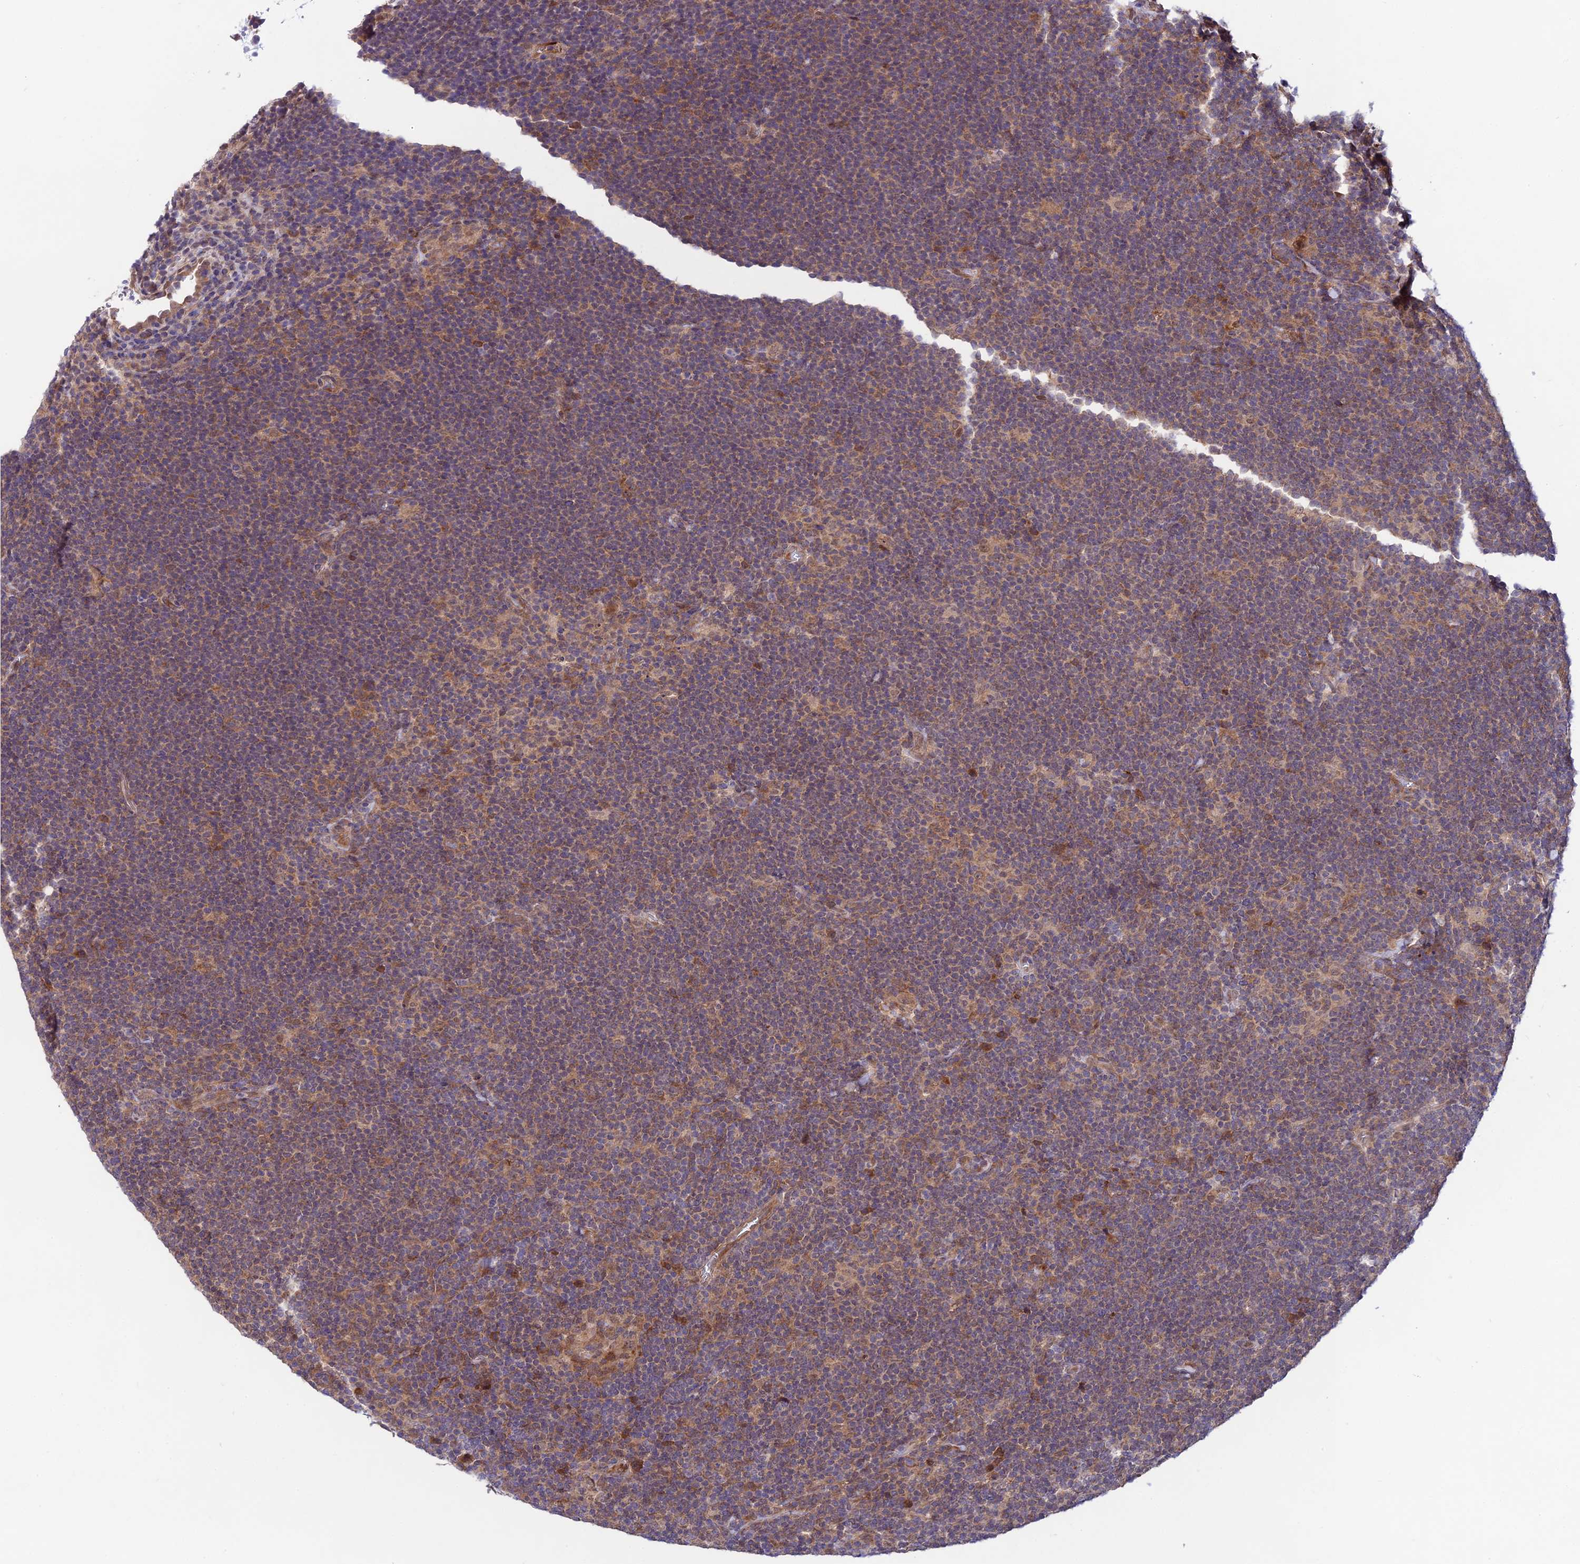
{"staining": {"intensity": "weak", "quantity": "<25%", "location": "cytoplasmic/membranous"}, "tissue": "lymphoma", "cell_type": "Tumor cells", "image_type": "cancer", "snomed": [{"axis": "morphology", "description": "Hodgkin's disease, NOS"}, {"axis": "topography", "description": "Lymph node"}], "caption": "IHC micrograph of human Hodgkin's disease stained for a protein (brown), which demonstrates no expression in tumor cells.", "gene": "TRIM40", "patient": {"sex": "female", "age": 57}}